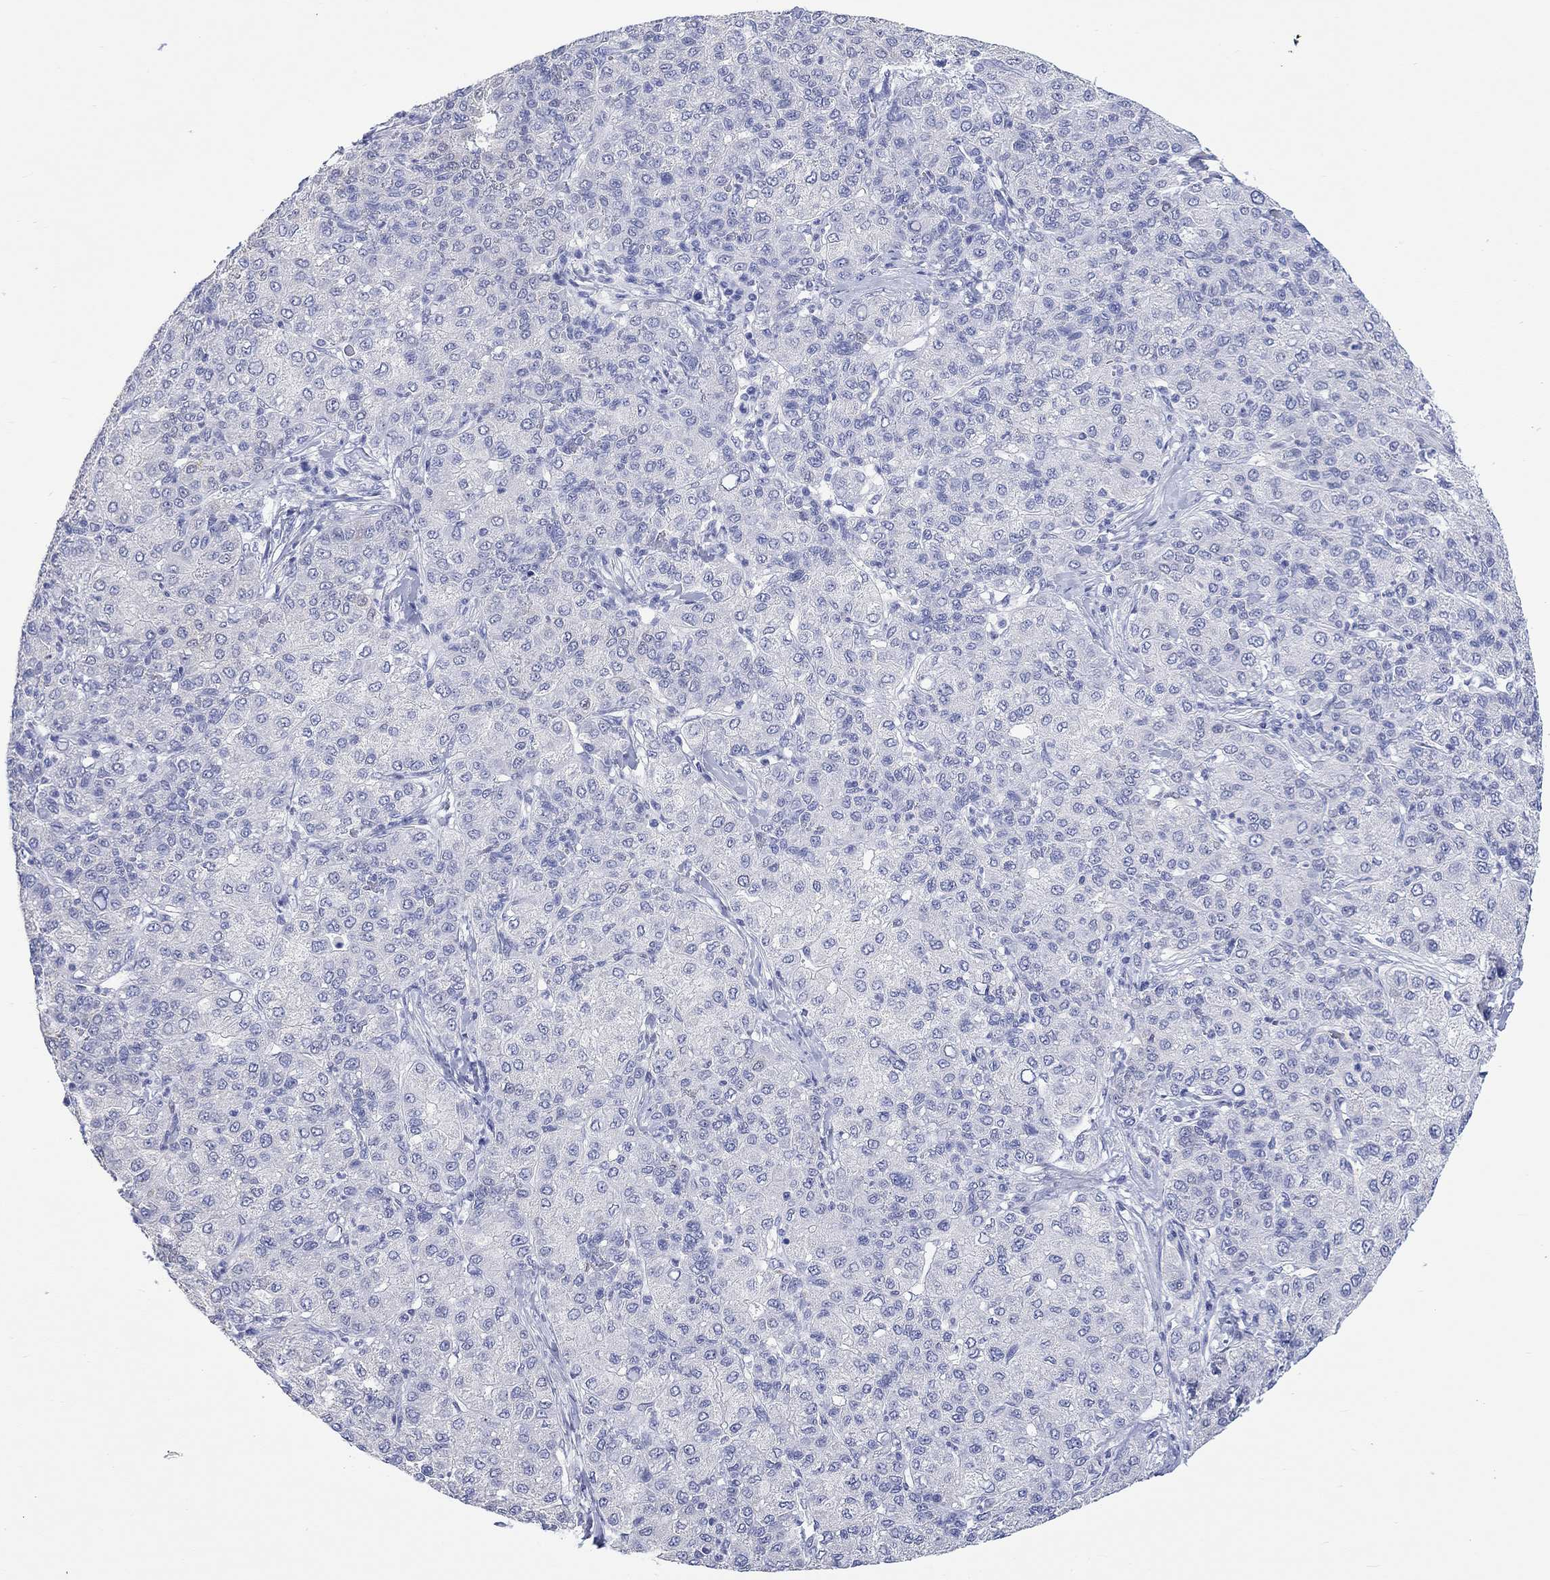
{"staining": {"intensity": "negative", "quantity": "none", "location": "none"}, "tissue": "liver cancer", "cell_type": "Tumor cells", "image_type": "cancer", "snomed": [{"axis": "morphology", "description": "Carcinoma, Hepatocellular, NOS"}, {"axis": "topography", "description": "Liver"}], "caption": "Tumor cells show no significant positivity in hepatocellular carcinoma (liver).", "gene": "MSI1", "patient": {"sex": "male", "age": 65}}